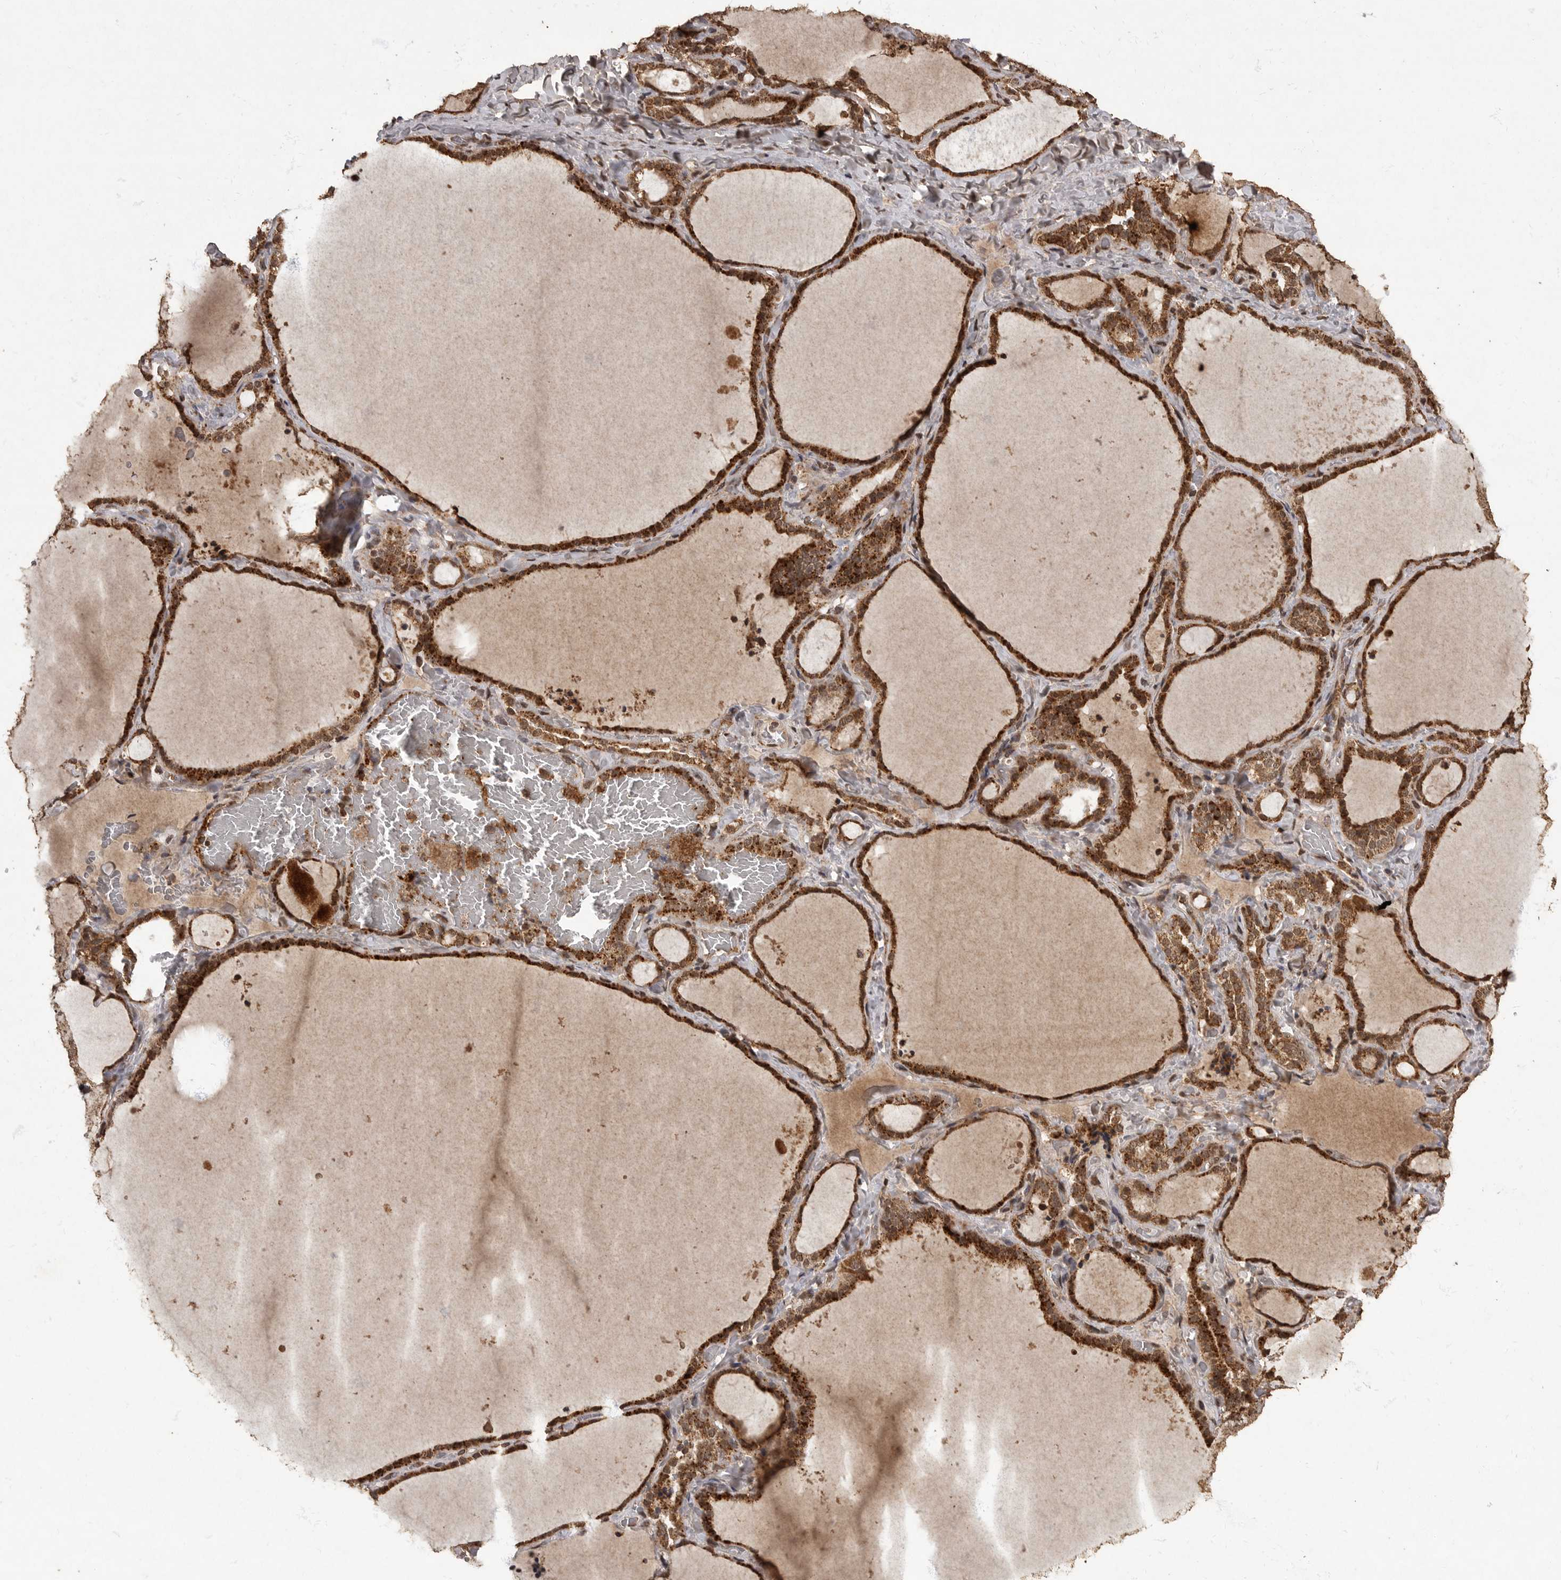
{"staining": {"intensity": "strong", "quantity": ">75%", "location": "cytoplasmic/membranous"}, "tissue": "thyroid gland", "cell_type": "Glandular cells", "image_type": "normal", "snomed": [{"axis": "morphology", "description": "Normal tissue, NOS"}, {"axis": "topography", "description": "Thyroid gland"}], "caption": "A brown stain highlights strong cytoplasmic/membranous staining of a protein in glandular cells of normal thyroid gland. The protein is stained brown, and the nuclei are stained in blue (DAB (3,3'-diaminobenzidine) IHC with brightfield microscopy, high magnification).", "gene": "MAFG", "patient": {"sex": "female", "age": 22}}